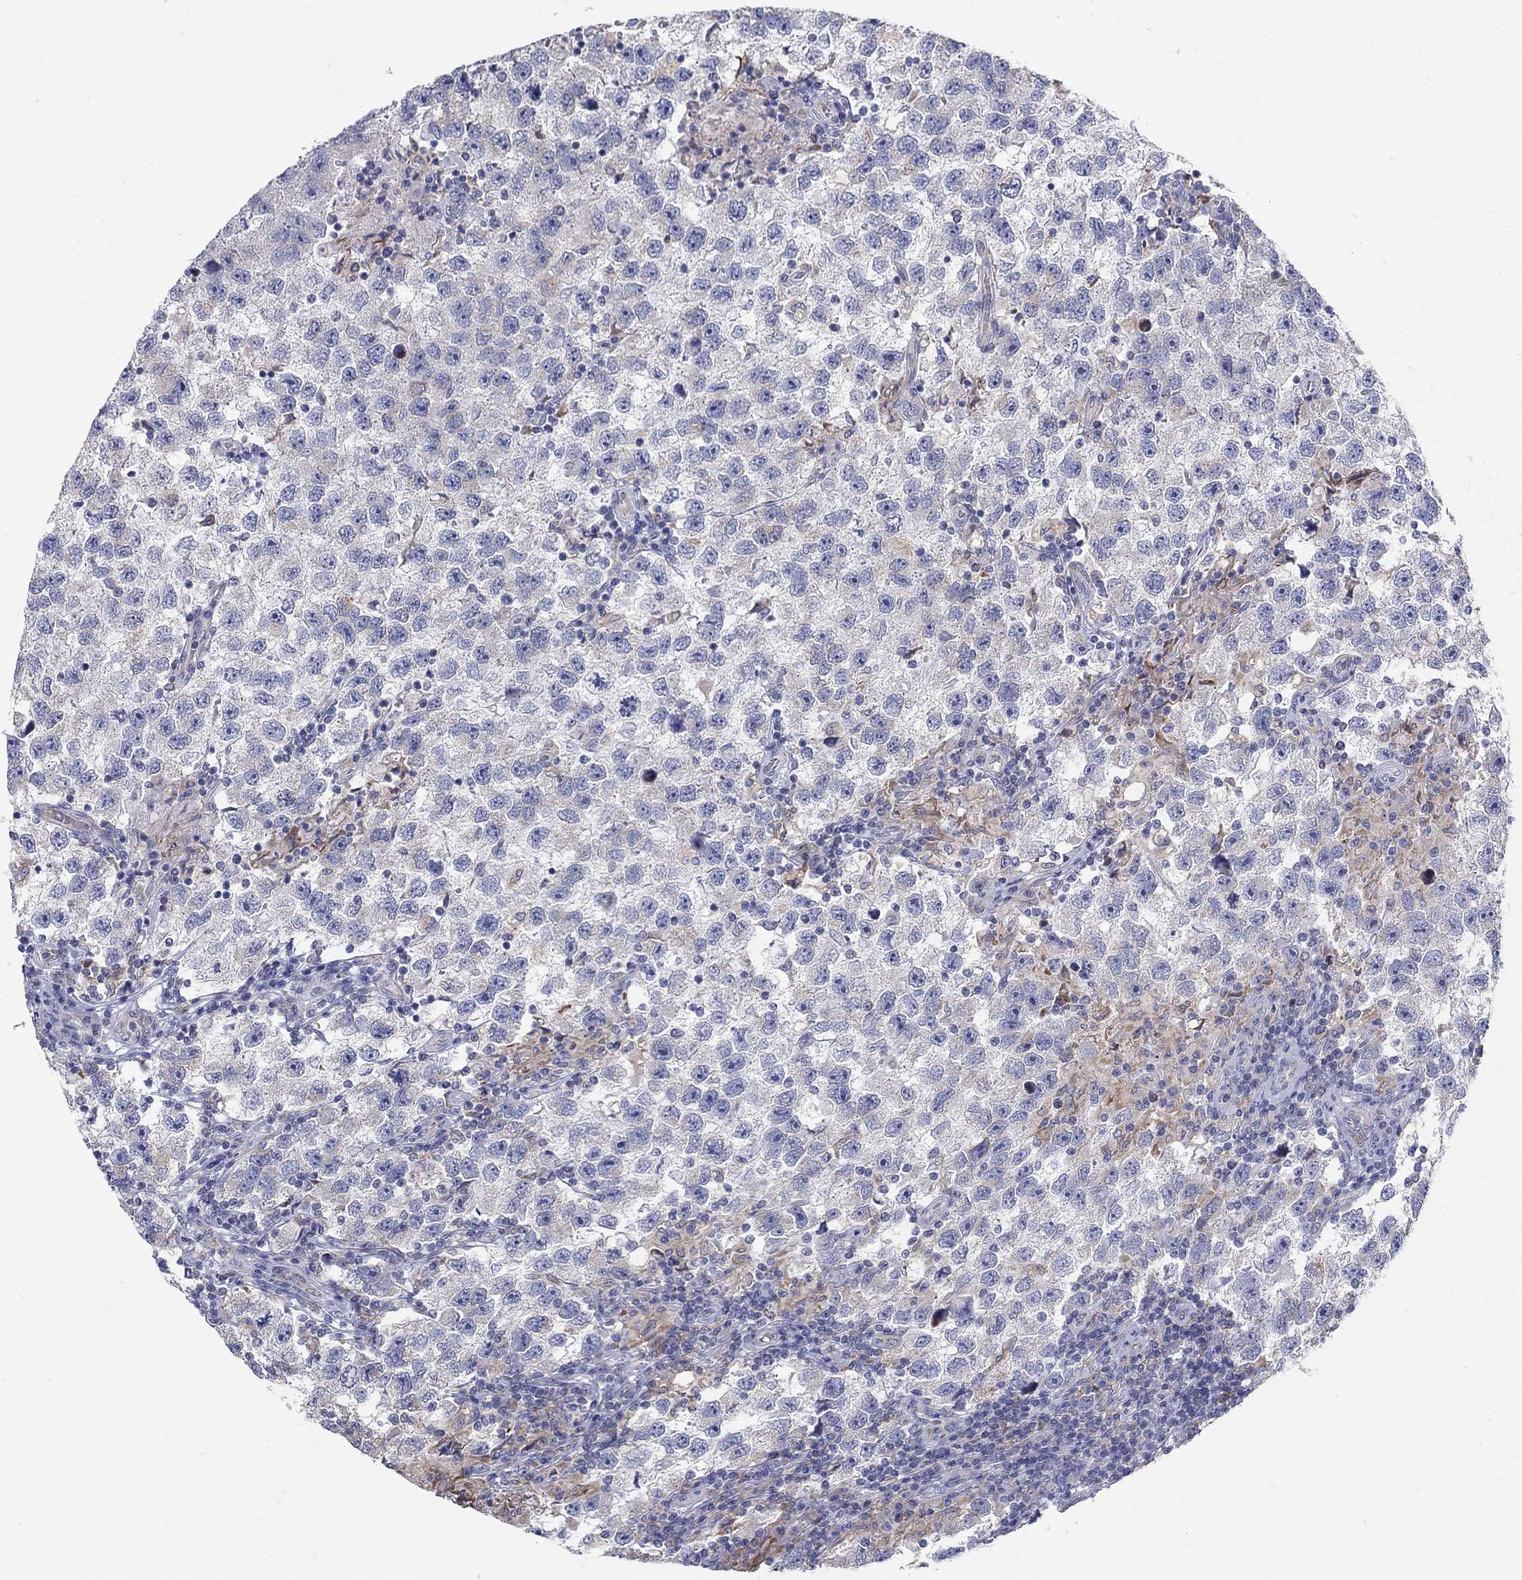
{"staining": {"intensity": "negative", "quantity": "none", "location": "none"}, "tissue": "testis cancer", "cell_type": "Tumor cells", "image_type": "cancer", "snomed": [{"axis": "morphology", "description": "Seminoma, NOS"}, {"axis": "topography", "description": "Testis"}], "caption": "High power microscopy histopathology image of an IHC photomicrograph of testis seminoma, revealing no significant staining in tumor cells.", "gene": "QRFPR", "patient": {"sex": "male", "age": 26}}